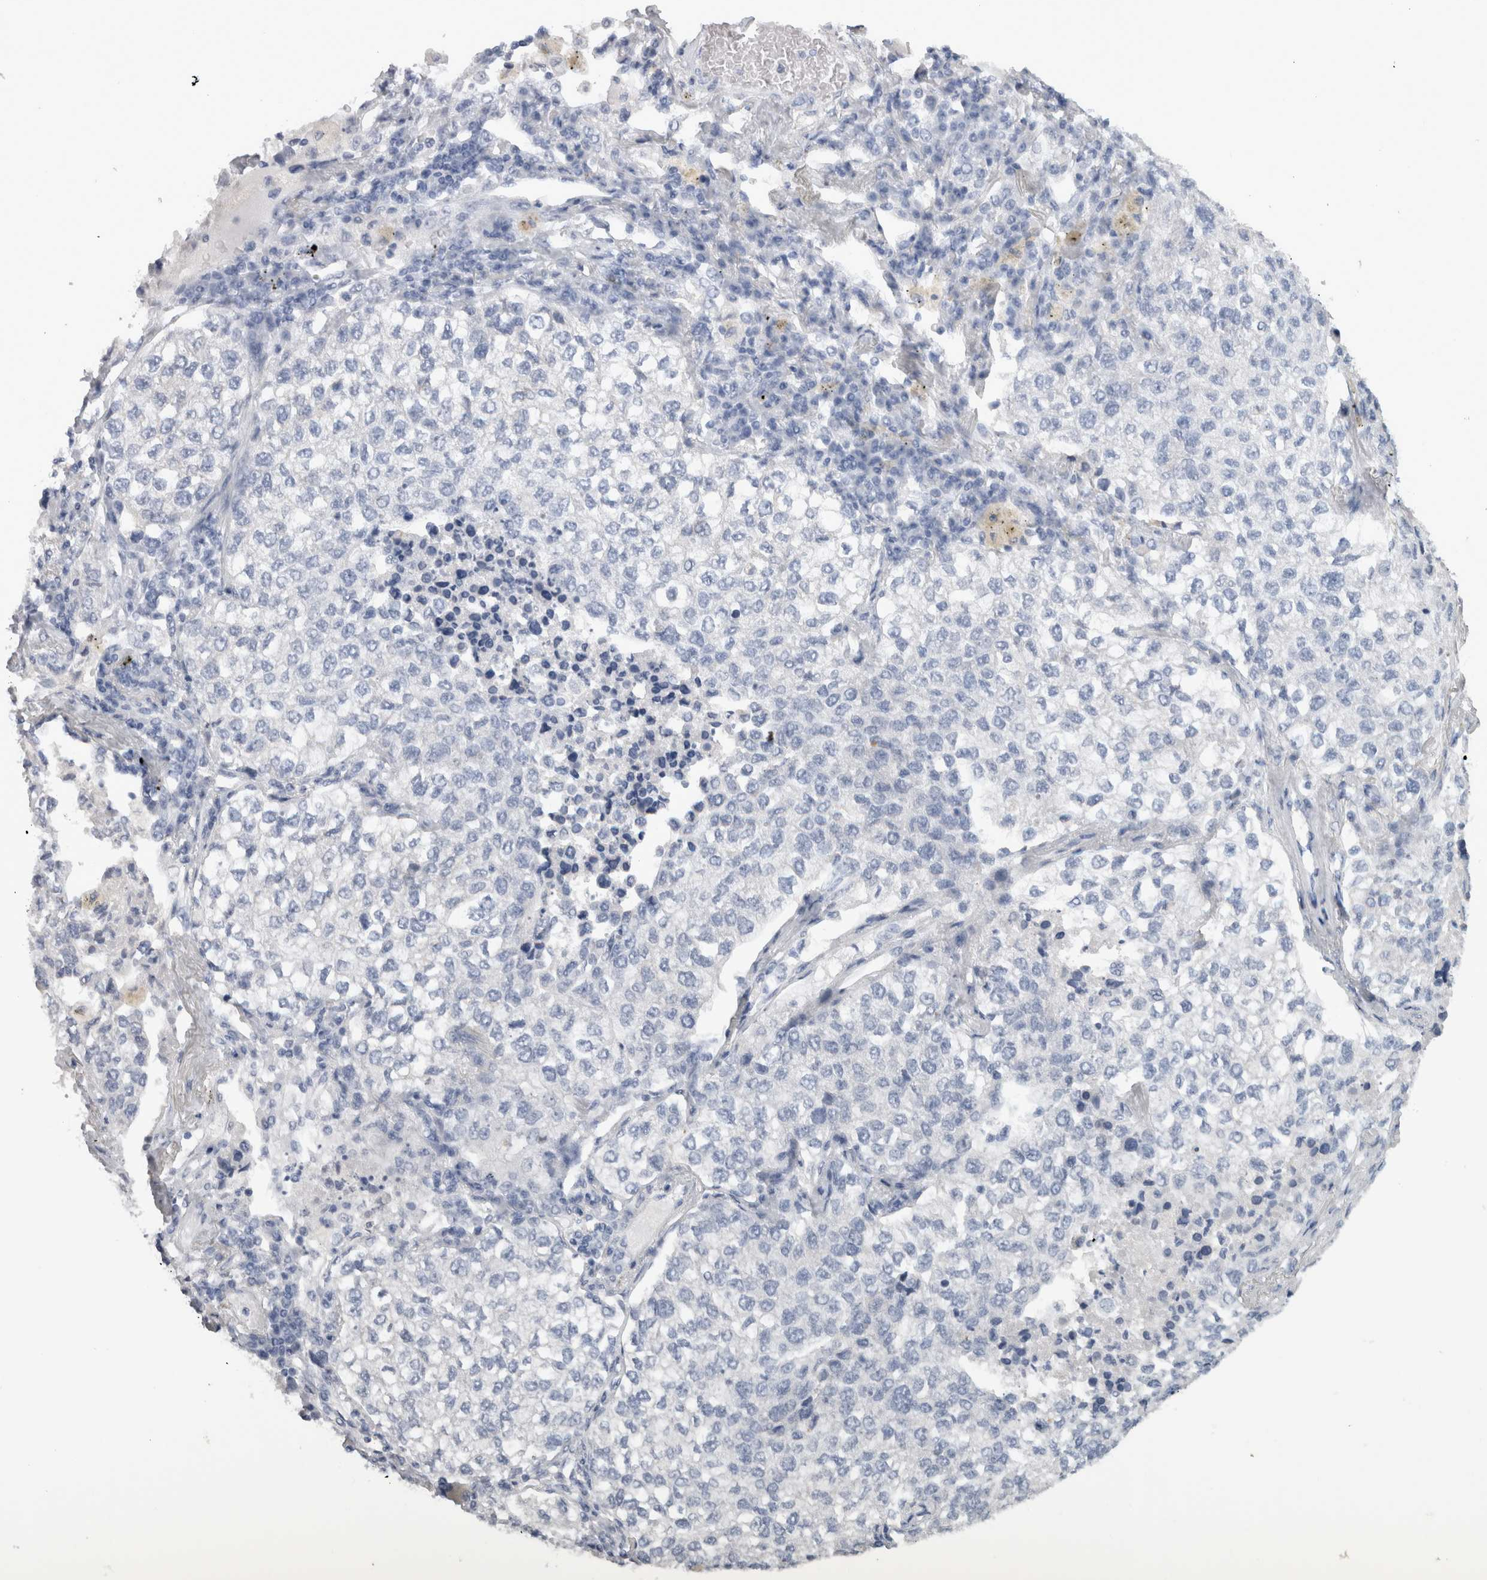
{"staining": {"intensity": "negative", "quantity": "none", "location": "none"}, "tissue": "lung cancer", "cell_type": "Tumor cells", "image_type": "cancer", "snomed": [{"axis": "morphology", "description": "Adenocarcinoma, NOS"}, {"axis": "topography", "description": "Lung"}], "caption": "Lung adenocarcinoma was stained to show a protein in brown. There is no significant positivity in tumor cells. (DAB (3,3'-diaminobenzidine) immunohistochemistry (IHC) with hematoxylin counter stain).", "gene": "ADAM2", "patient": {"sex": "male", "age": 63}}